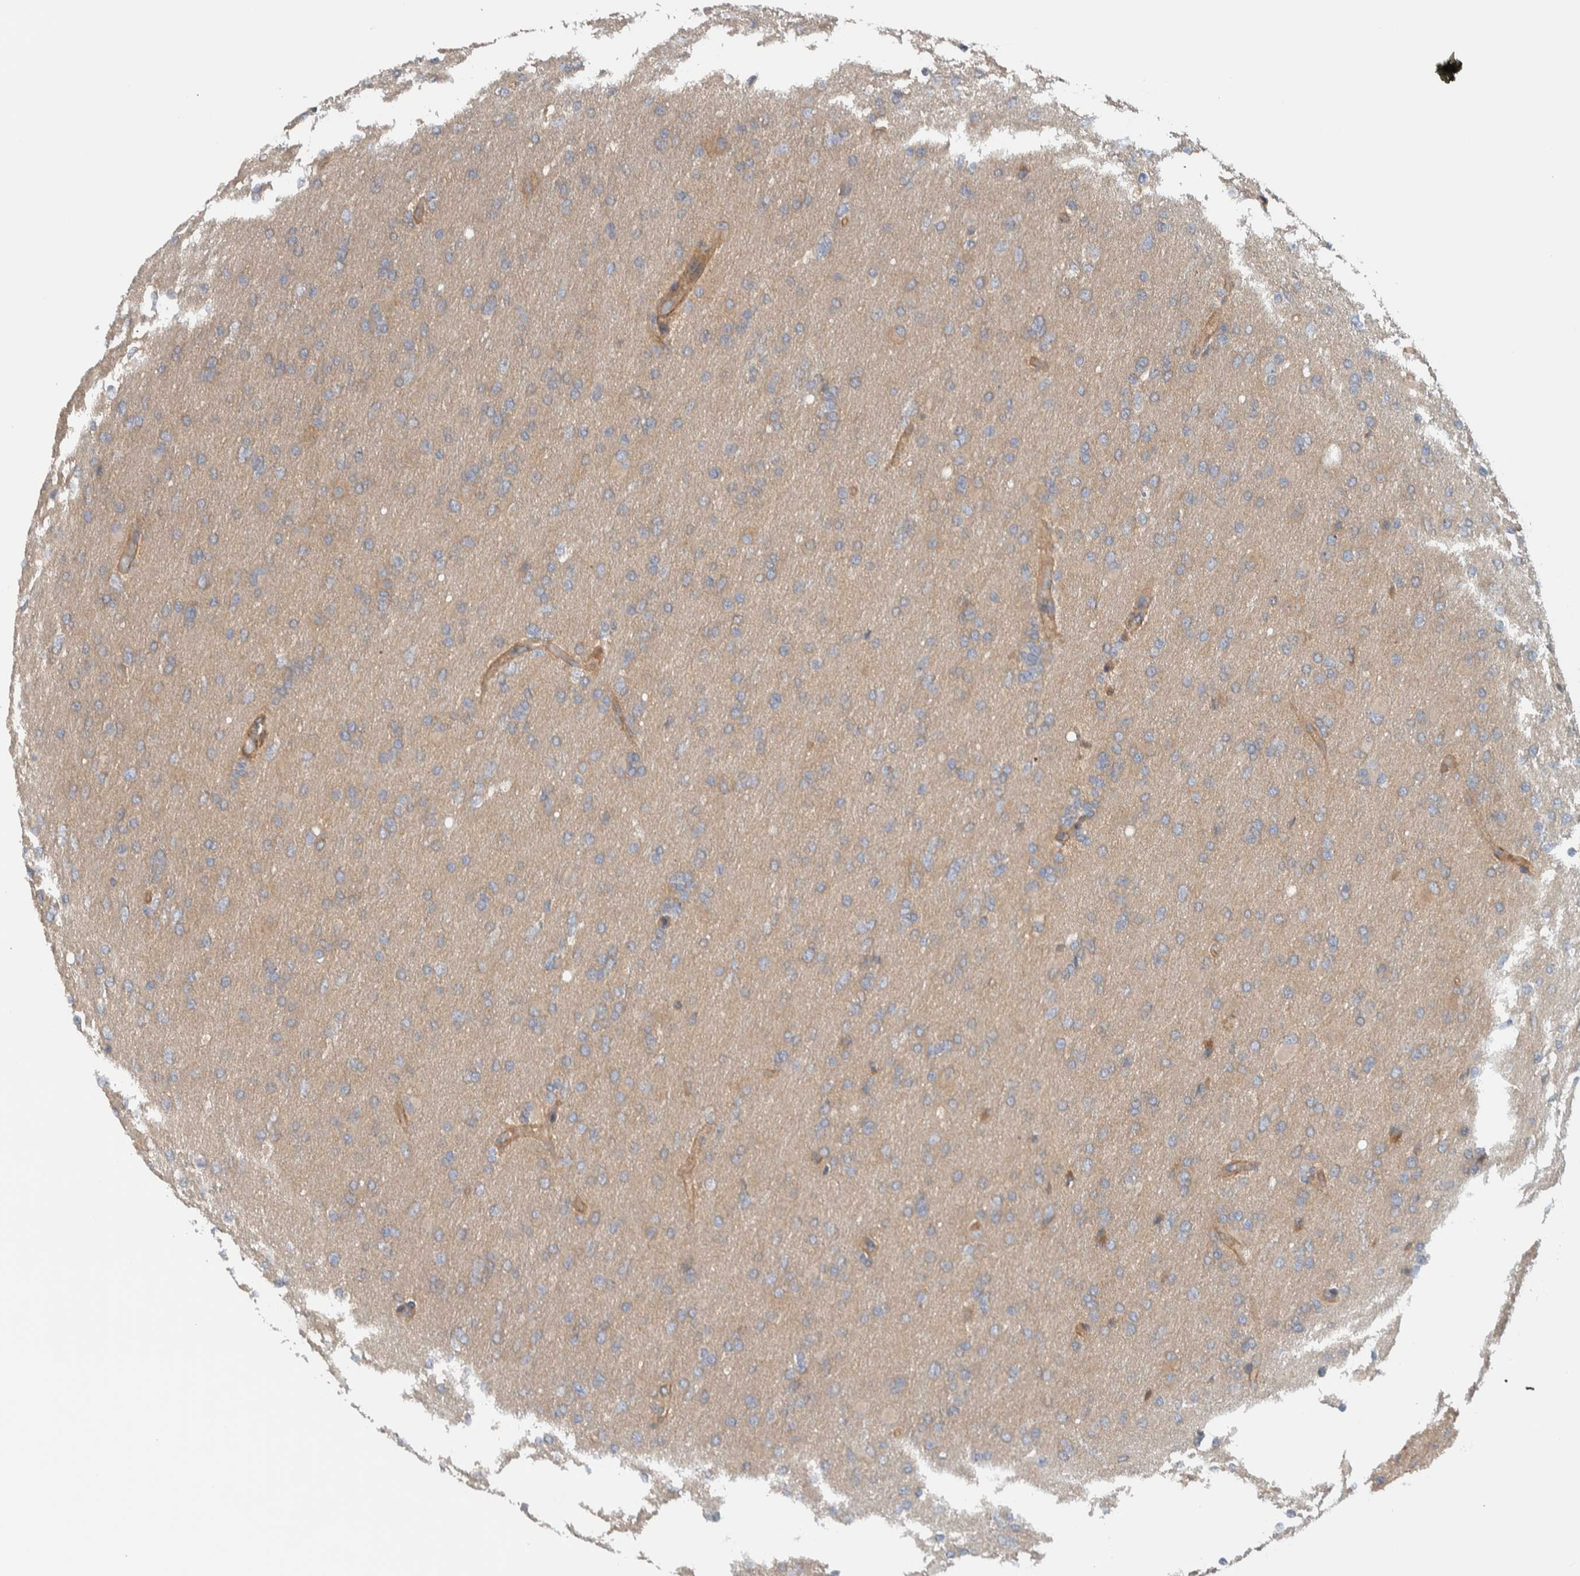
{"staining": {"intensity": "weak", "quantity": "25%-75%", "location": "cytoplasmic/membranous"}, "tissue": "glioma", "cell_type": "Tumor cells", "image_type": "cancer", "snomed": [{"axis": "morphology", "description": "Glioma, malignant, High grade"}, {"axis": "topography", "description": "Cerebral cortex"}], "caption": "IHC photomicrograph of human malignant glioma (high-grade) stained for a protein (brown), which shows low levels of weak cytoplasmic/membranous expression in about 25%-75% of tumor cells.", "gene": "MPRIP", "patient": {"sex": "female", "age": 36}}